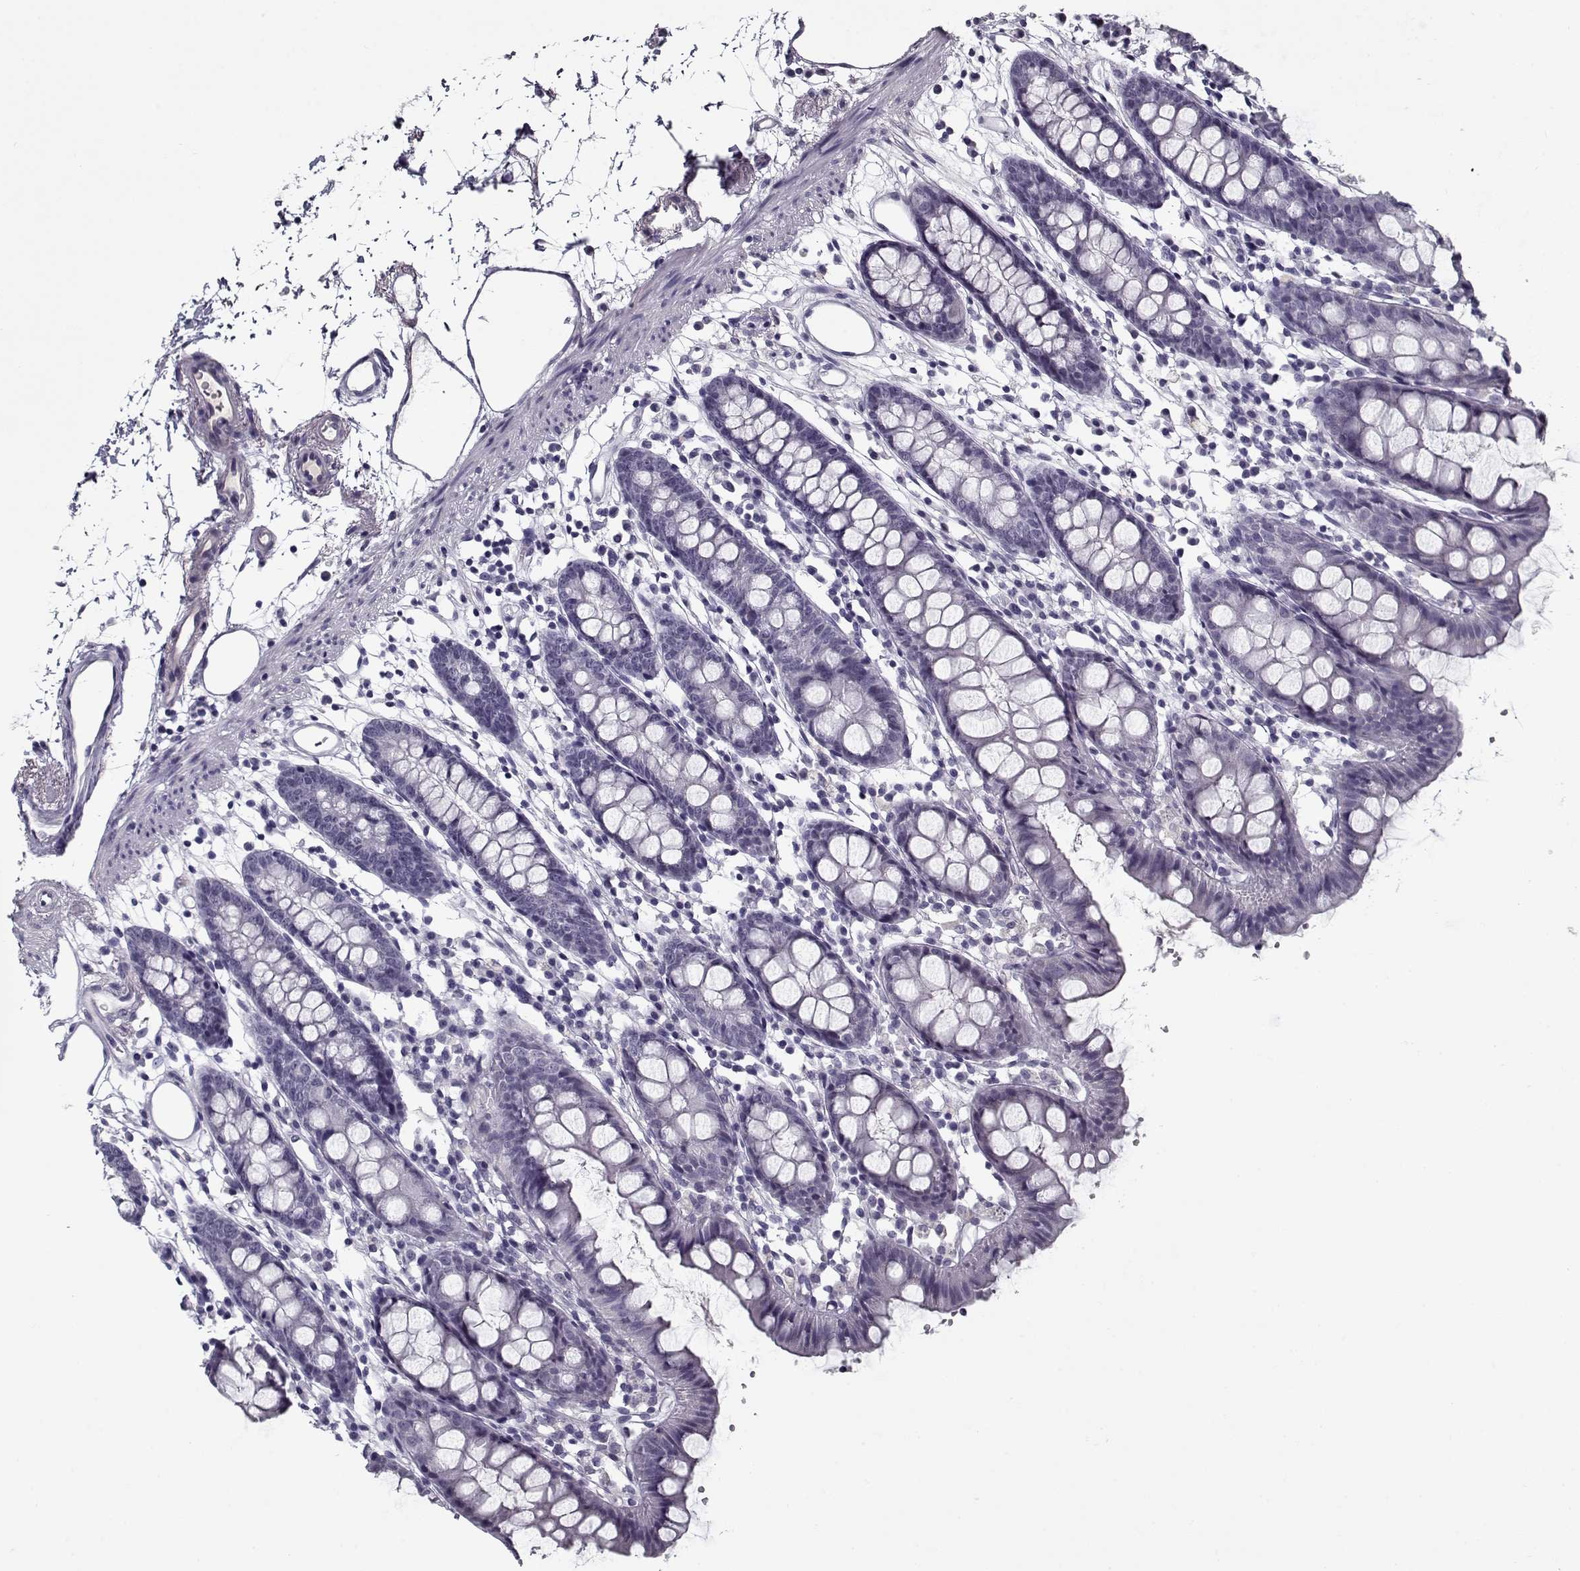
{"staining": {"intensity": "negative", "quantity": "none", "location": "none"}, "tissue": "colon", "cell_type": "Endothelial cells", "image_type": "normal", "snomed": [{"axis": "morphology", "description": "Normal tissue, NOS"}, {"axis": "topography", "description": "Colon"}], "caption": "This photomicrograph is of benign colon stained with immunohistochemistry (IHC) to label a protein in brown with the nuclei are counter-stained blue. There is no staining in endothelial cells. The staining was performed using DAB (3,3'-diaminobenzidine) to visualize the protein expression in brown, while the nuclei were stained in blue with hematoxylin (Magnification: 20x).", "gene": "SPACA9", "patient": {"sex": "female", "age": 84}}